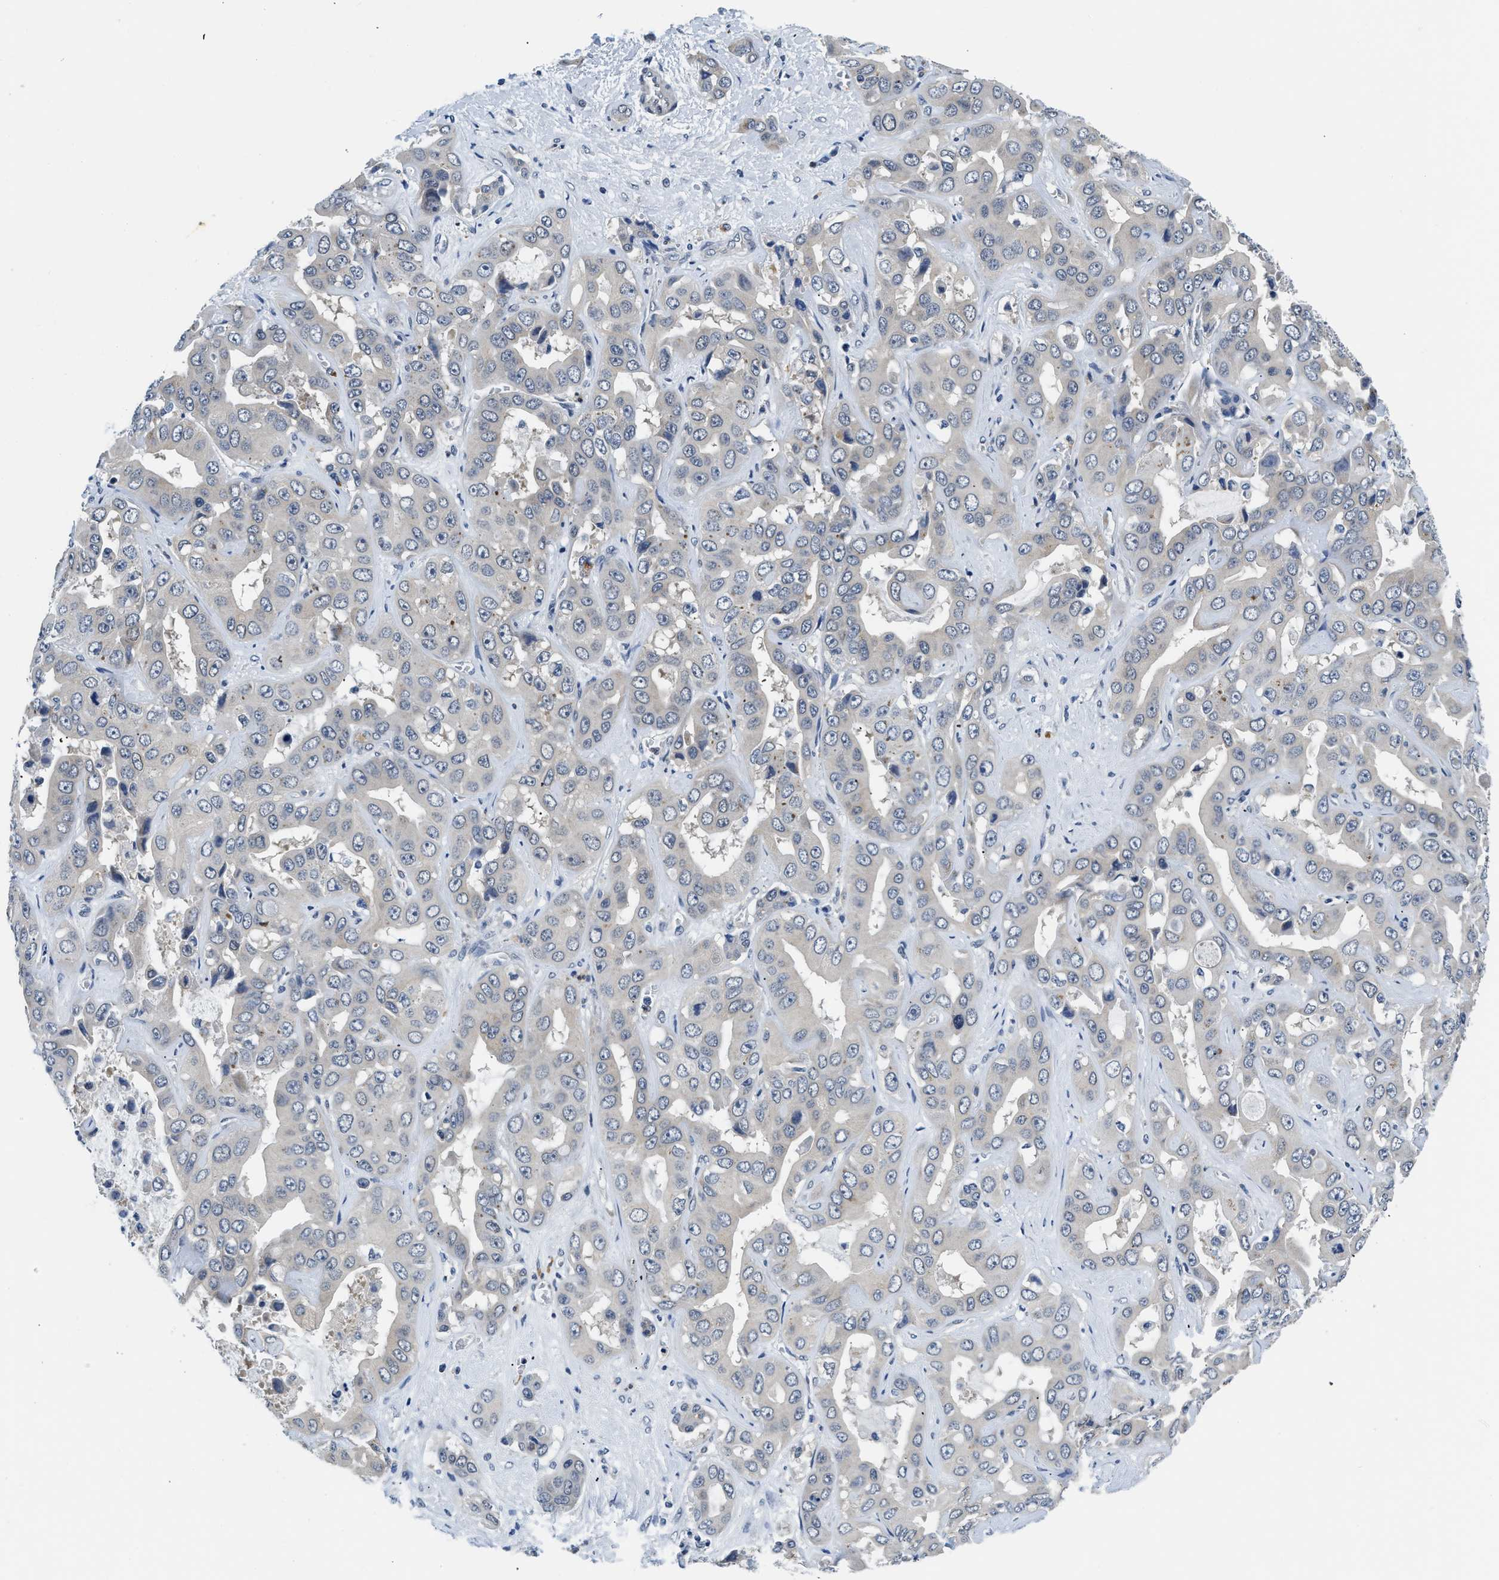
{"staining": {"intensity": "negative", "quantity": "none", "location": "none"}, "tissue": "liver cancer", "cell_type": "Tumor cells", "image_type": "cancer", "snomed": [{"axis": "morphology", "description": "Cholangiocarcinoma"}, {"axis": "topography", "description": "Liver"}], "caption": "High power microscopy histopathology image of an immunohistochemistry (IHC) histopathology image of liver cancer (cholangiocarcinoma), revealing no significant expression in tumor cells.", "gene": "SMAD4", "patient": {"sex": "female", "age": 52}}